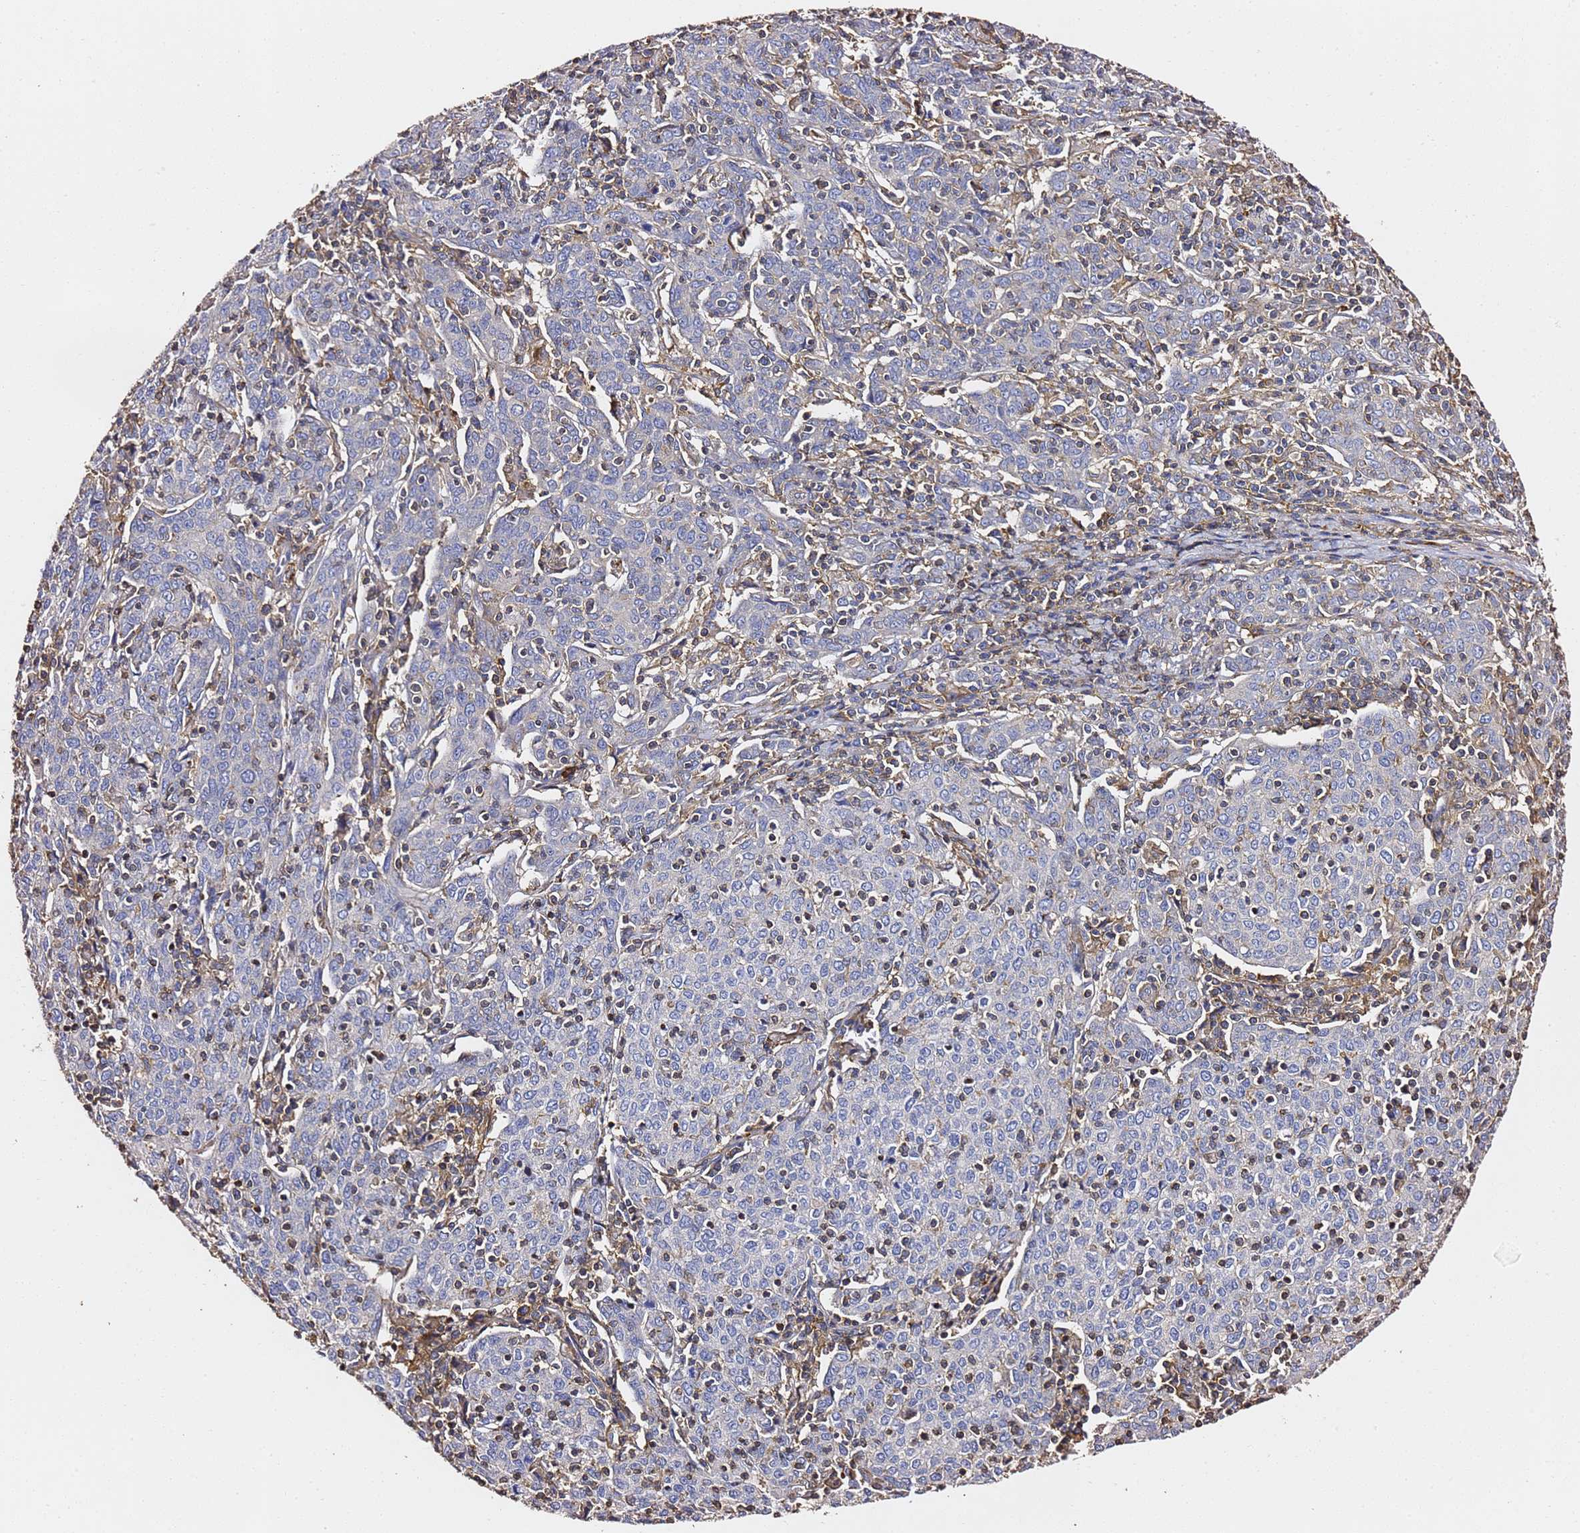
{"staining": {"intensity": "negative", "quantity": "none", "location": "none"}, "tissue": "cervical cancer", "cell_type": "Tumor cells", "image_type": "cancer", "snomed": [{"axis": "morphology", "description": "Squamous cell carcinoma, NOS"}, {"axis": "topography", "description": "Cervix"}], "caption": "A micrograph of human cervical cancer (squamous cell carcinoma) is negative for staining in tumor cells.", "gene": "ZFP36L2", "patient": {"sex": "female", "age": 67}}